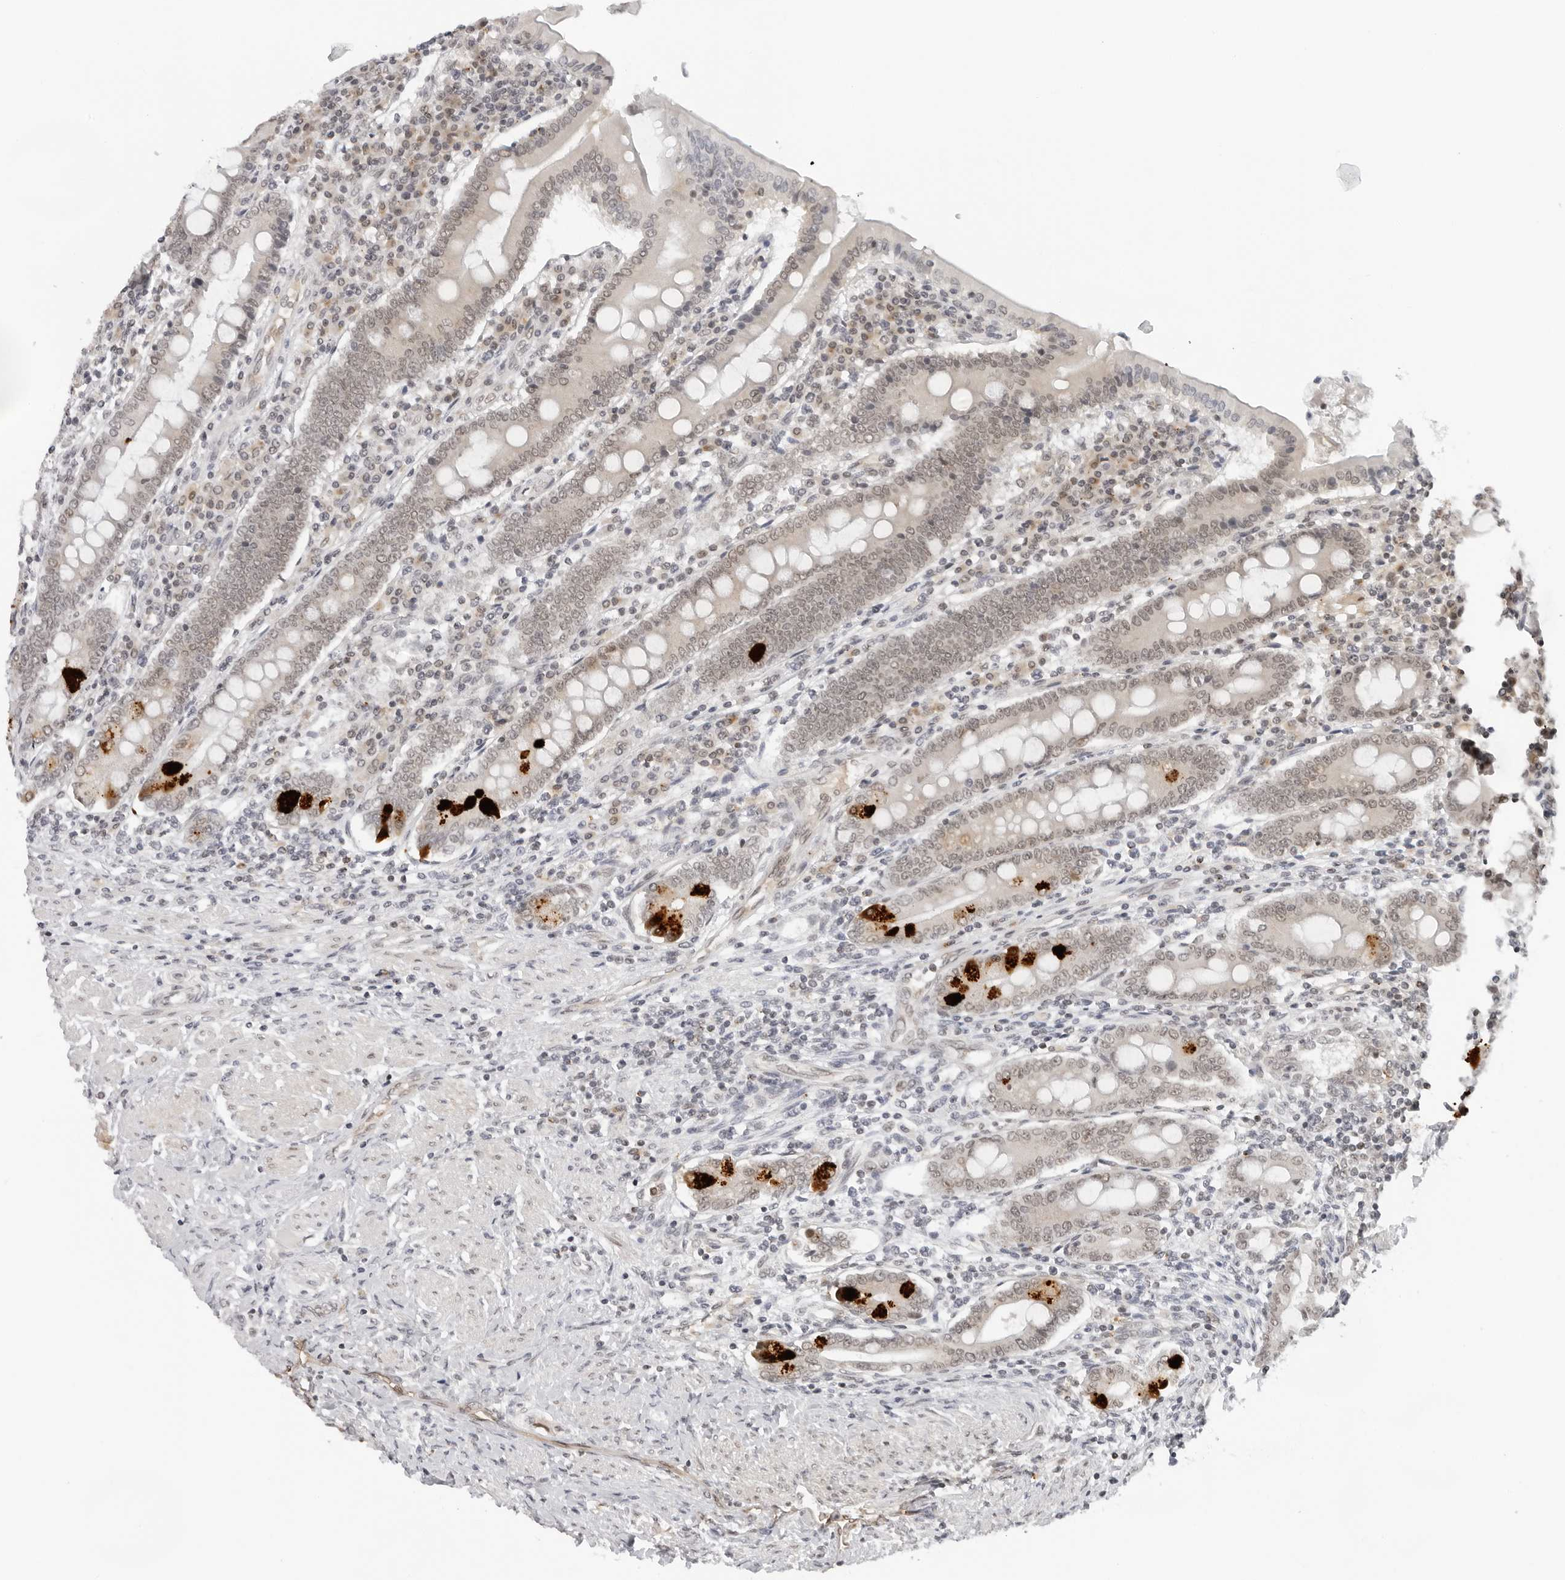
{"staining": {"intensity": "strong", "quantity": "<25%", "location": "cytoplasmic/membranous"}, "tissue": "duodenum", "cell_type": "Glandular cells", "image_type": "normal", "snomed": [{"axis": "morphology", "description": "Normal tissue, NOS"}, {"axis": "morphology", "description": "Adenocarcinoma, NOS"}, {"axis": "topography", "description": "Pancreas"}, {"axis": "topography", "description": "Duodenum"}], "caption": "Protein expression analysis of benign duodenum displays strong cytoplasmic/membranous expression in approximately <25% of glandular cells. The staining was performed using DAB, with brown indicating positive protein expression. Nuclei are stained blue with hematoxylin.", "gene": "TOX4", "patient": {"sex": "male", "age": 50}}